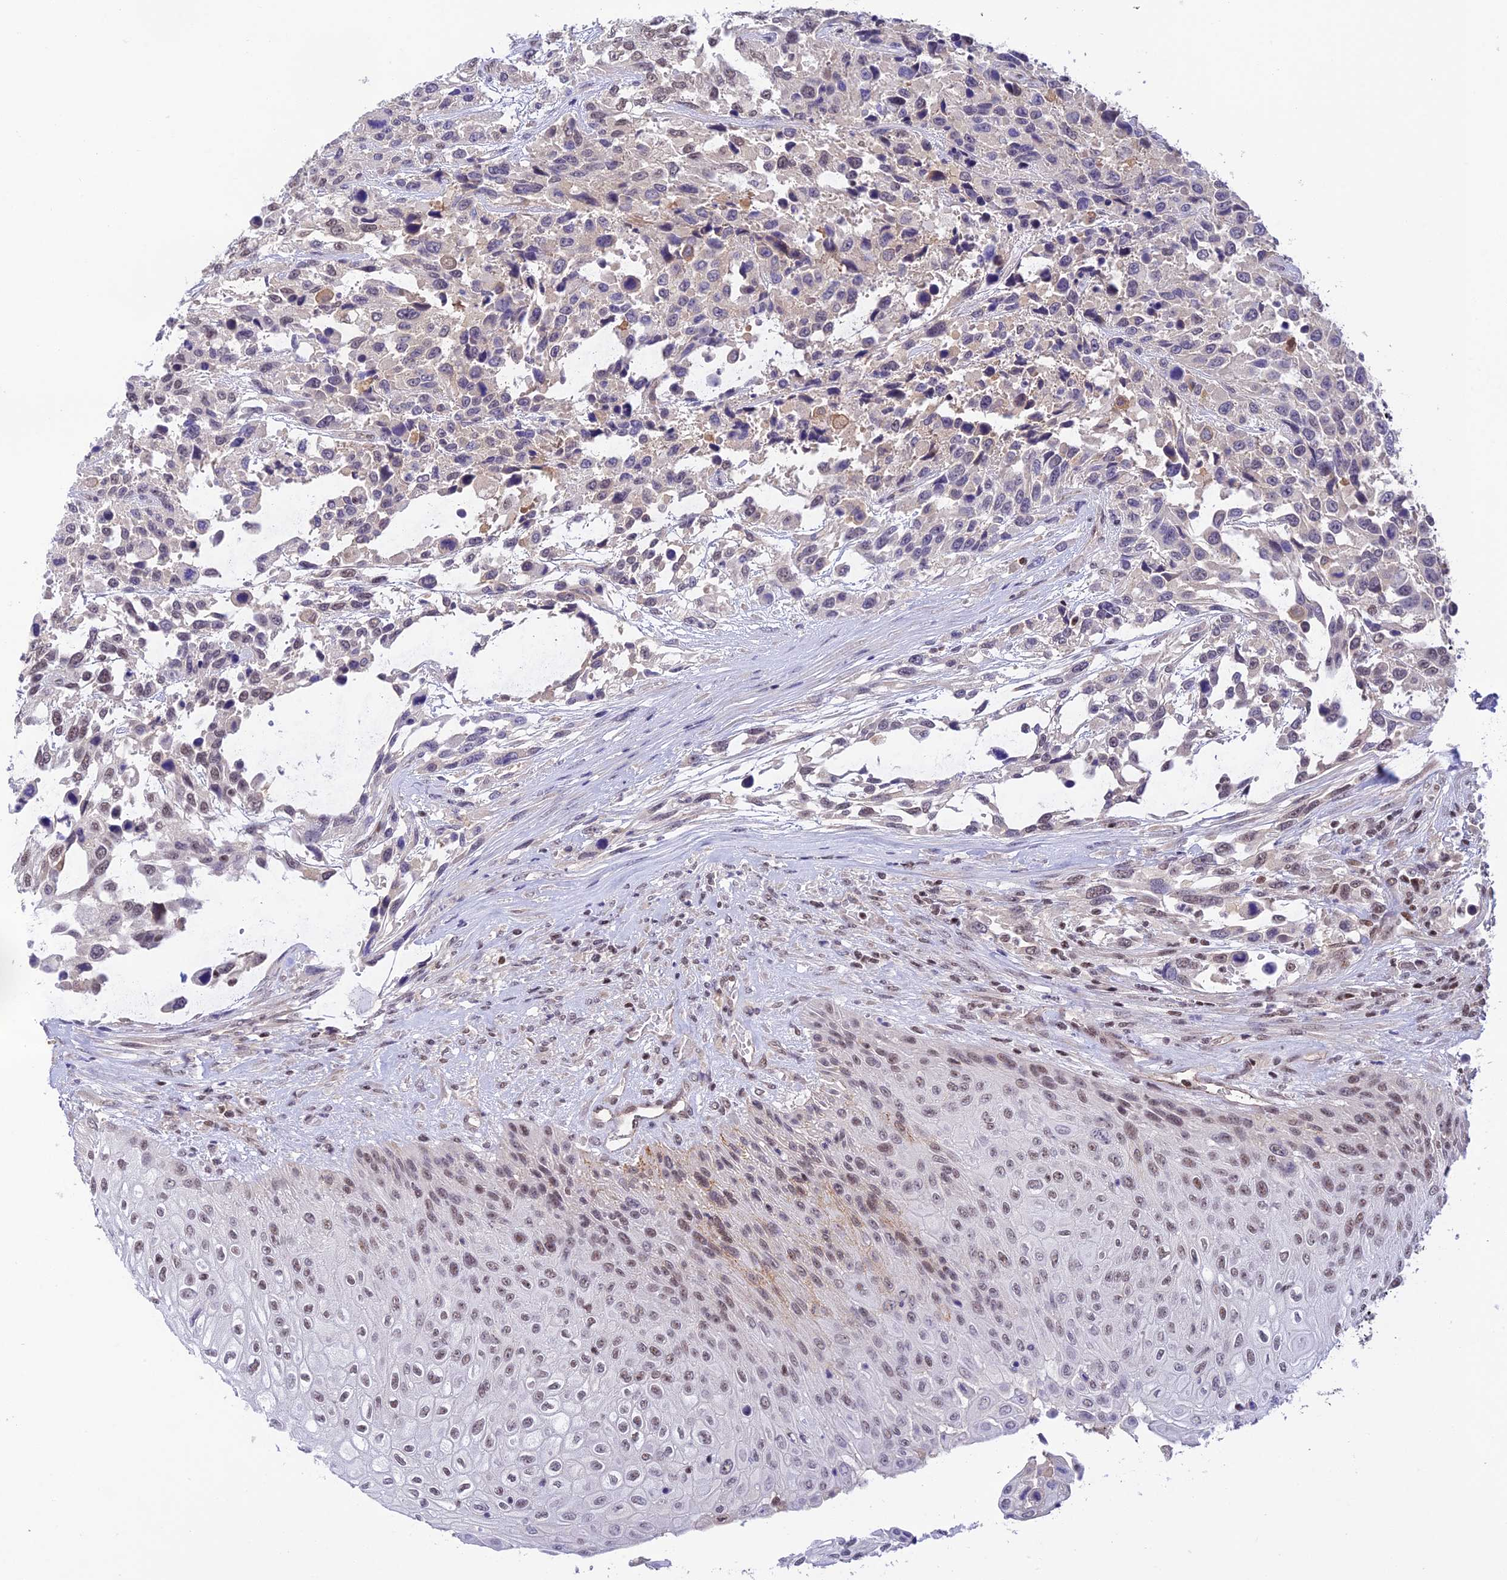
{"staining": {"intensity": "weak", "quantity": "25%-75%", "location": "nuclear"}, "tissue": "urothelial cancer", "cell_type": "Tumor cells", "image_type": "cancer", "snomed": [{"axis": "morphology", "description": "Urothelial carcinoma, High grade"}, {"axis": "topography", "description": "Urinary bladder"}], "caption": "IHC micrograph of urothelial carcinoma (high-grade) stained for a protein (brown), which displays low levels of weak nuclear expression in about 25%-75% of tumor cells.", "gene": "THAP11", "patient": {"sex": "female", "age": 70}}